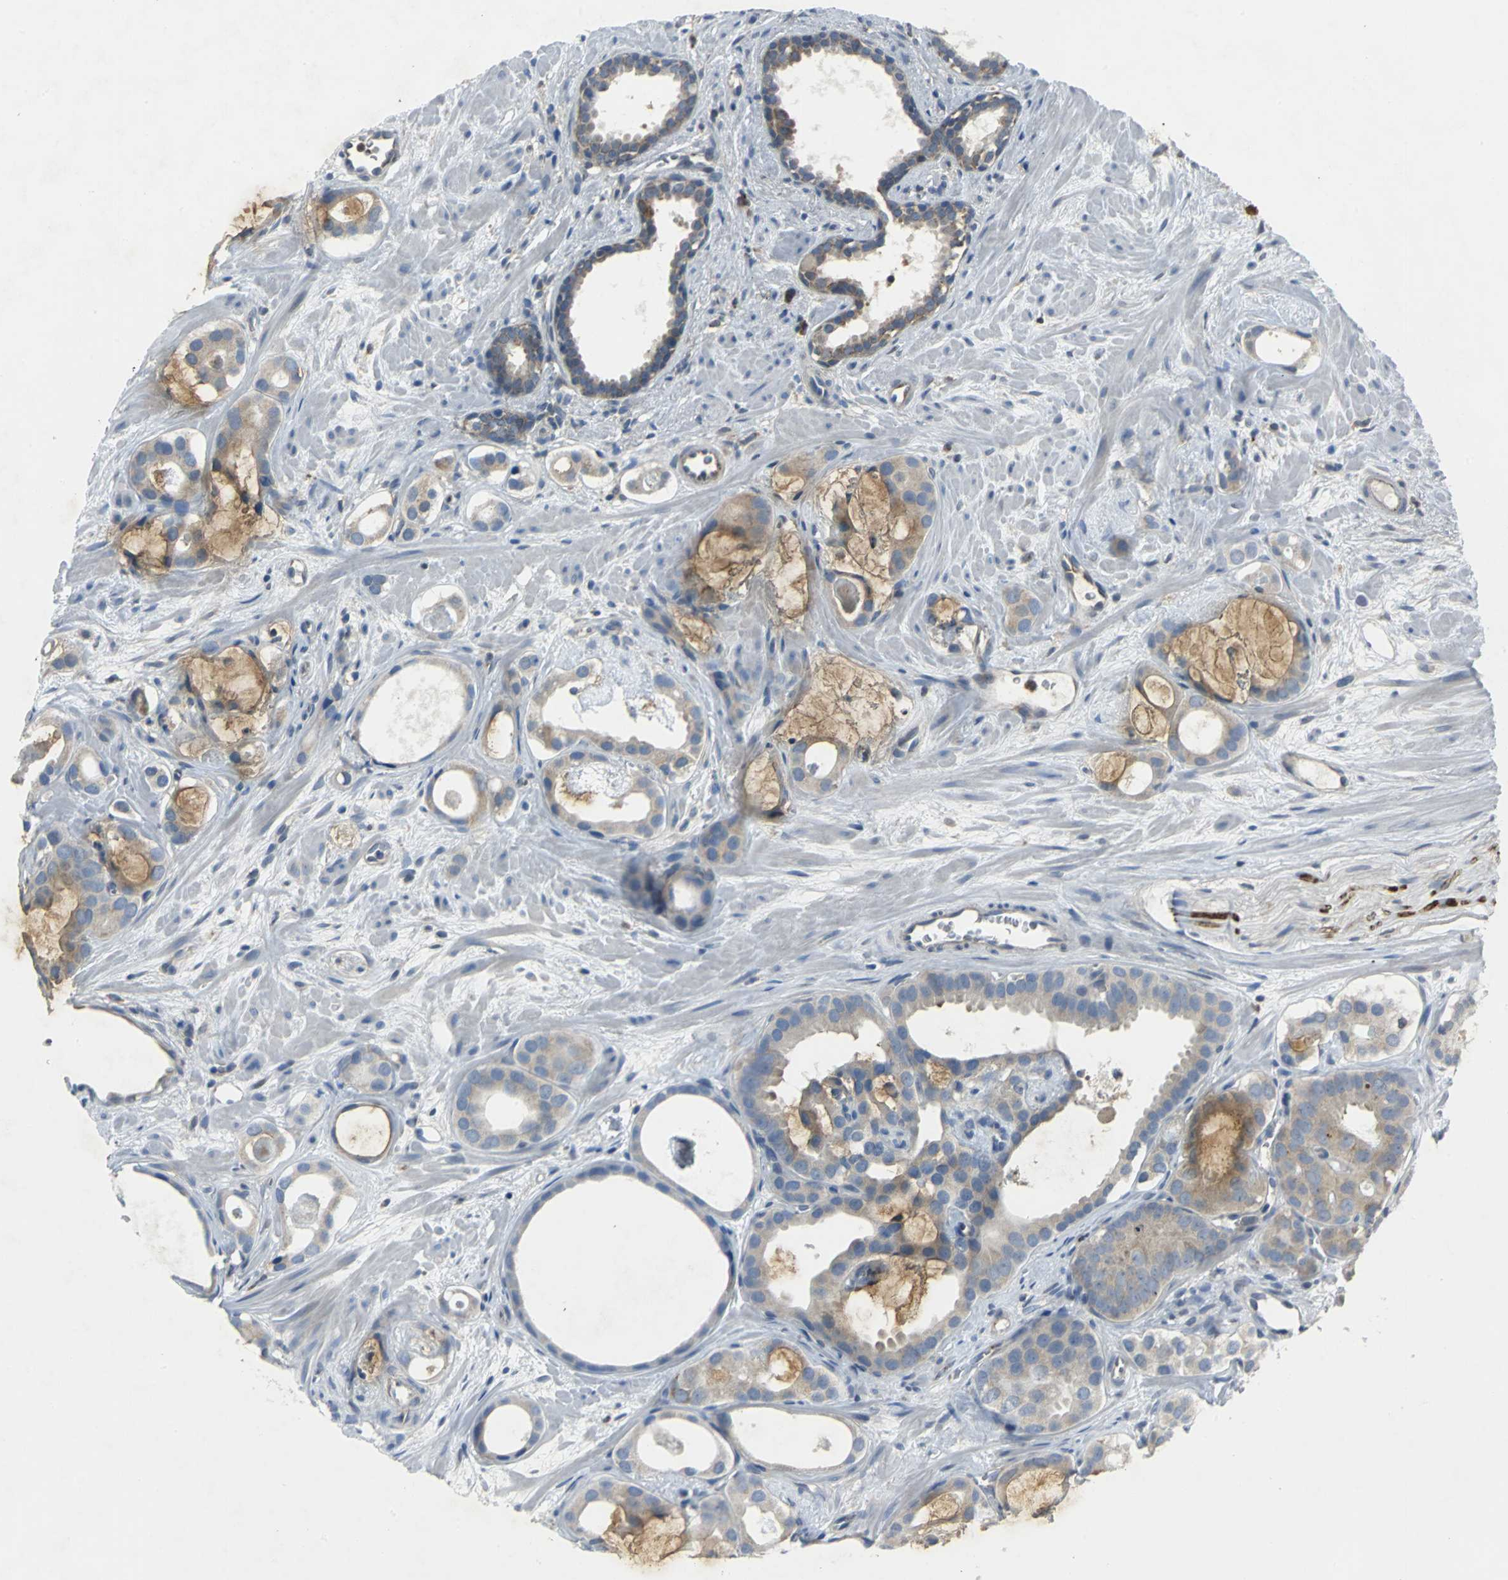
{"staining": {"intensity": "moderate", "quantity": "25%-75%", "location": "cytoplasmic/membranous"}, "tissue": "prostate cancer", "cell_type": "Tumor cells", "image_type": "cancer", "snomed": [{"axis": "morphology", "description": "Adenocarcinoma, Low grade"}, {"axis": "topography", "description": "Prostate"}], "caption": "A high-resolution micrograph shows immunohistochemistry (IHC) staining of prostate low-grade adenocarcinoma, which demonstrates moderate cytoplasmic/membranous staining in about 25%-75% of tumor cells. (Brightfield microscopy of DAB IHC at high magnification).", "gene": "EIF5A", "patient": {"sex": "male", "age": 57}}